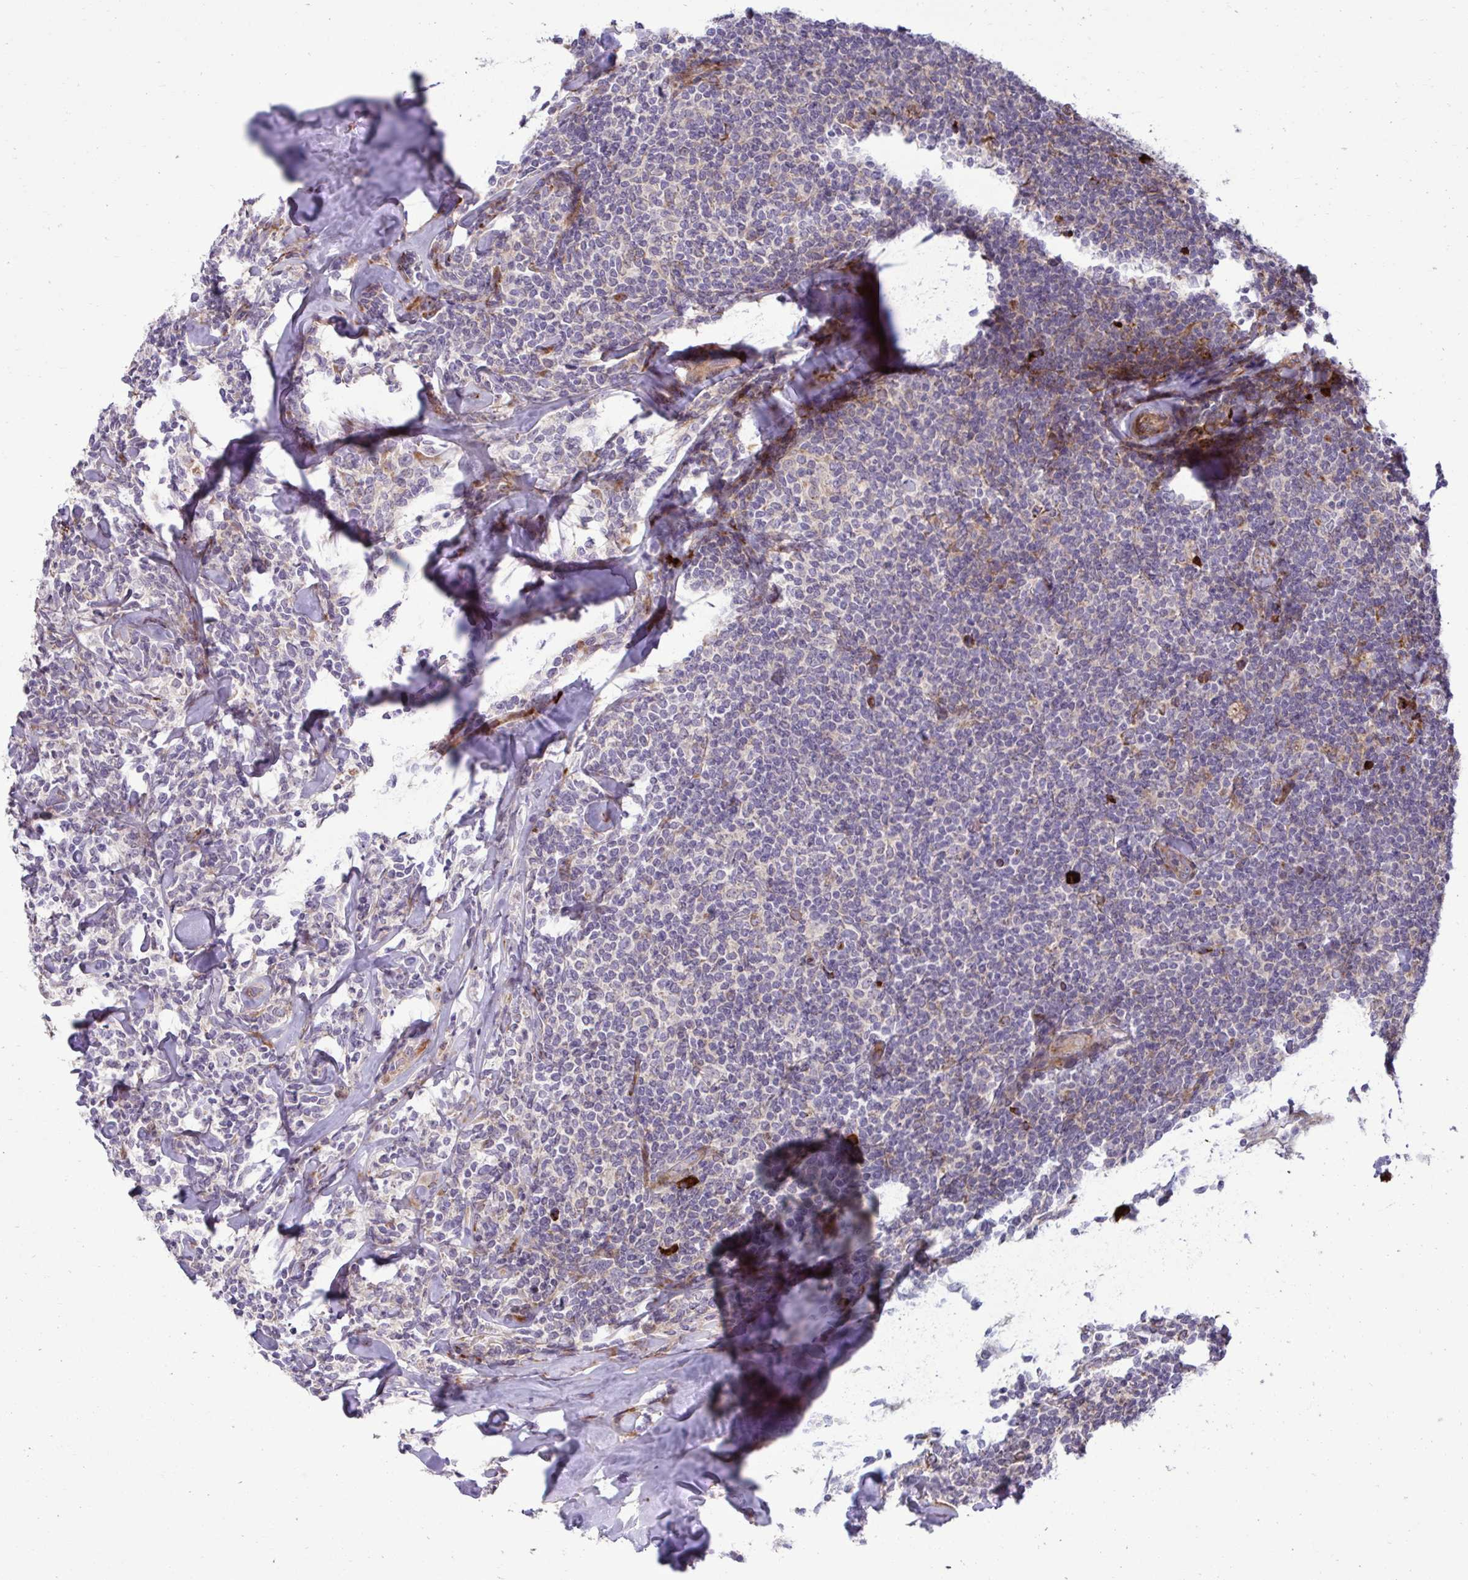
{"staining": {"intensity": "negative", "quantity": "none", "location": "none"}, "tissue": "lymphoma", "cell_type": "Tumor cells", "image_type": "cancer", "snomed": [{"axis": "morphology", "description": "Malignant lymphoma, non-Hodgkin's type, Low grade"}, {"axis": "topography", "description": "Lymph node"}], "caption": "A high-resolution histopathology image shows immunohistochemistry staining of lymphoma, which exhibits no significant staining in tumor cells.", "gene": "LIMS1", "patient": {"sex": "female", "age": 56}}